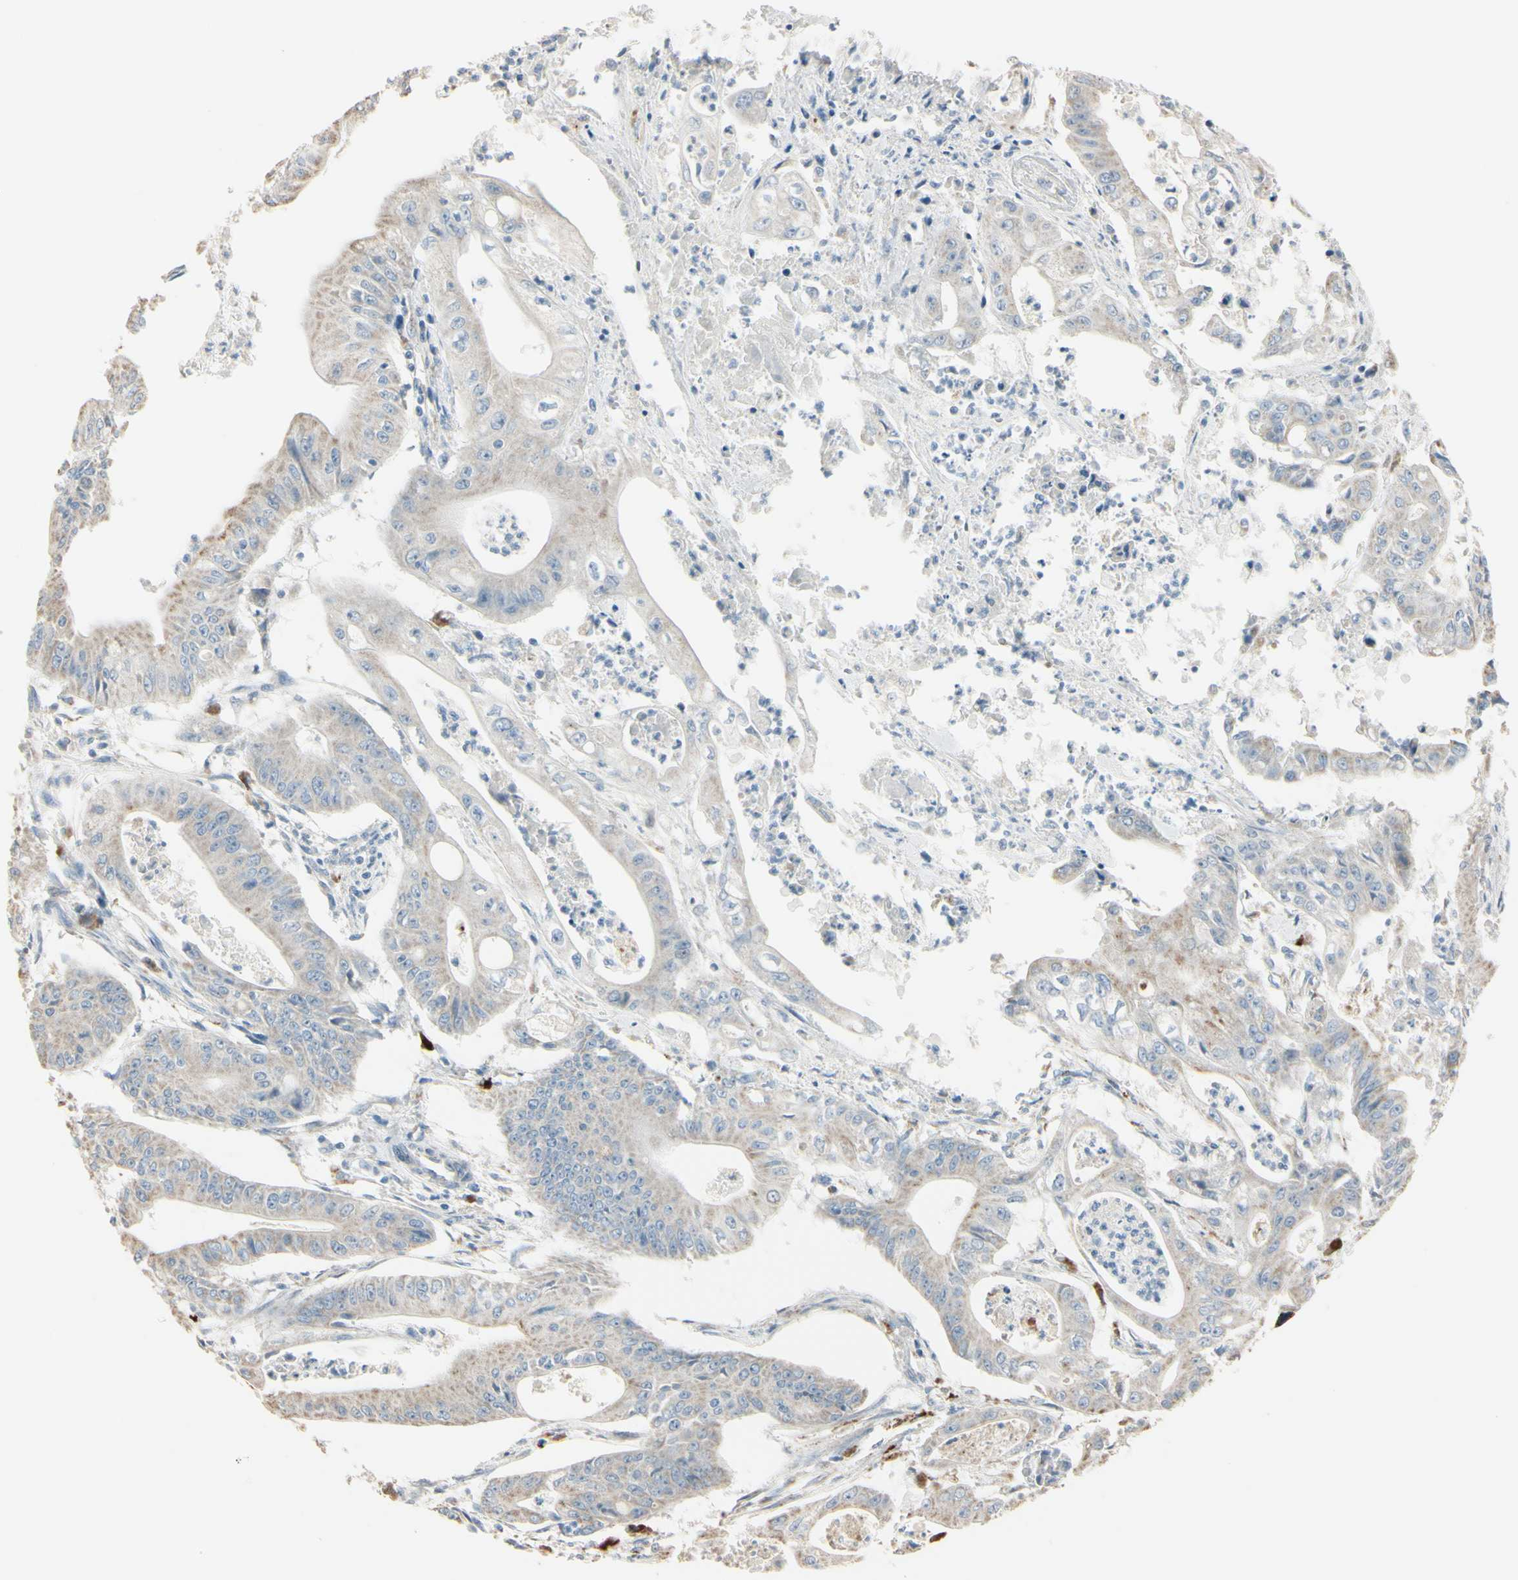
{"staining": {"intensity": "weak", "quantity": ">75%", "location": "cytoplasmic/membranous"}, "tissue": "pancreatic cancer", "cell_type": "Tumor cells", "image_type": "cancer", "snomed": [{"axis": "morphology", "description": "Normal tissue, NOS"}, {"axis": "topography", "description": "Lymph node"}], "caption": "Pancreatic cancer was stained to show a protein in brown. There is low levels of weak cytoplasmic/membranous staining in about >75% of tumor cells. Using DAB (brown) and hematoxylin (blue) stains, captured at high magnification using brightfield microscopy.", "gene": "ANGPTL1", "patient": {"sex": "male", "age": 62}}